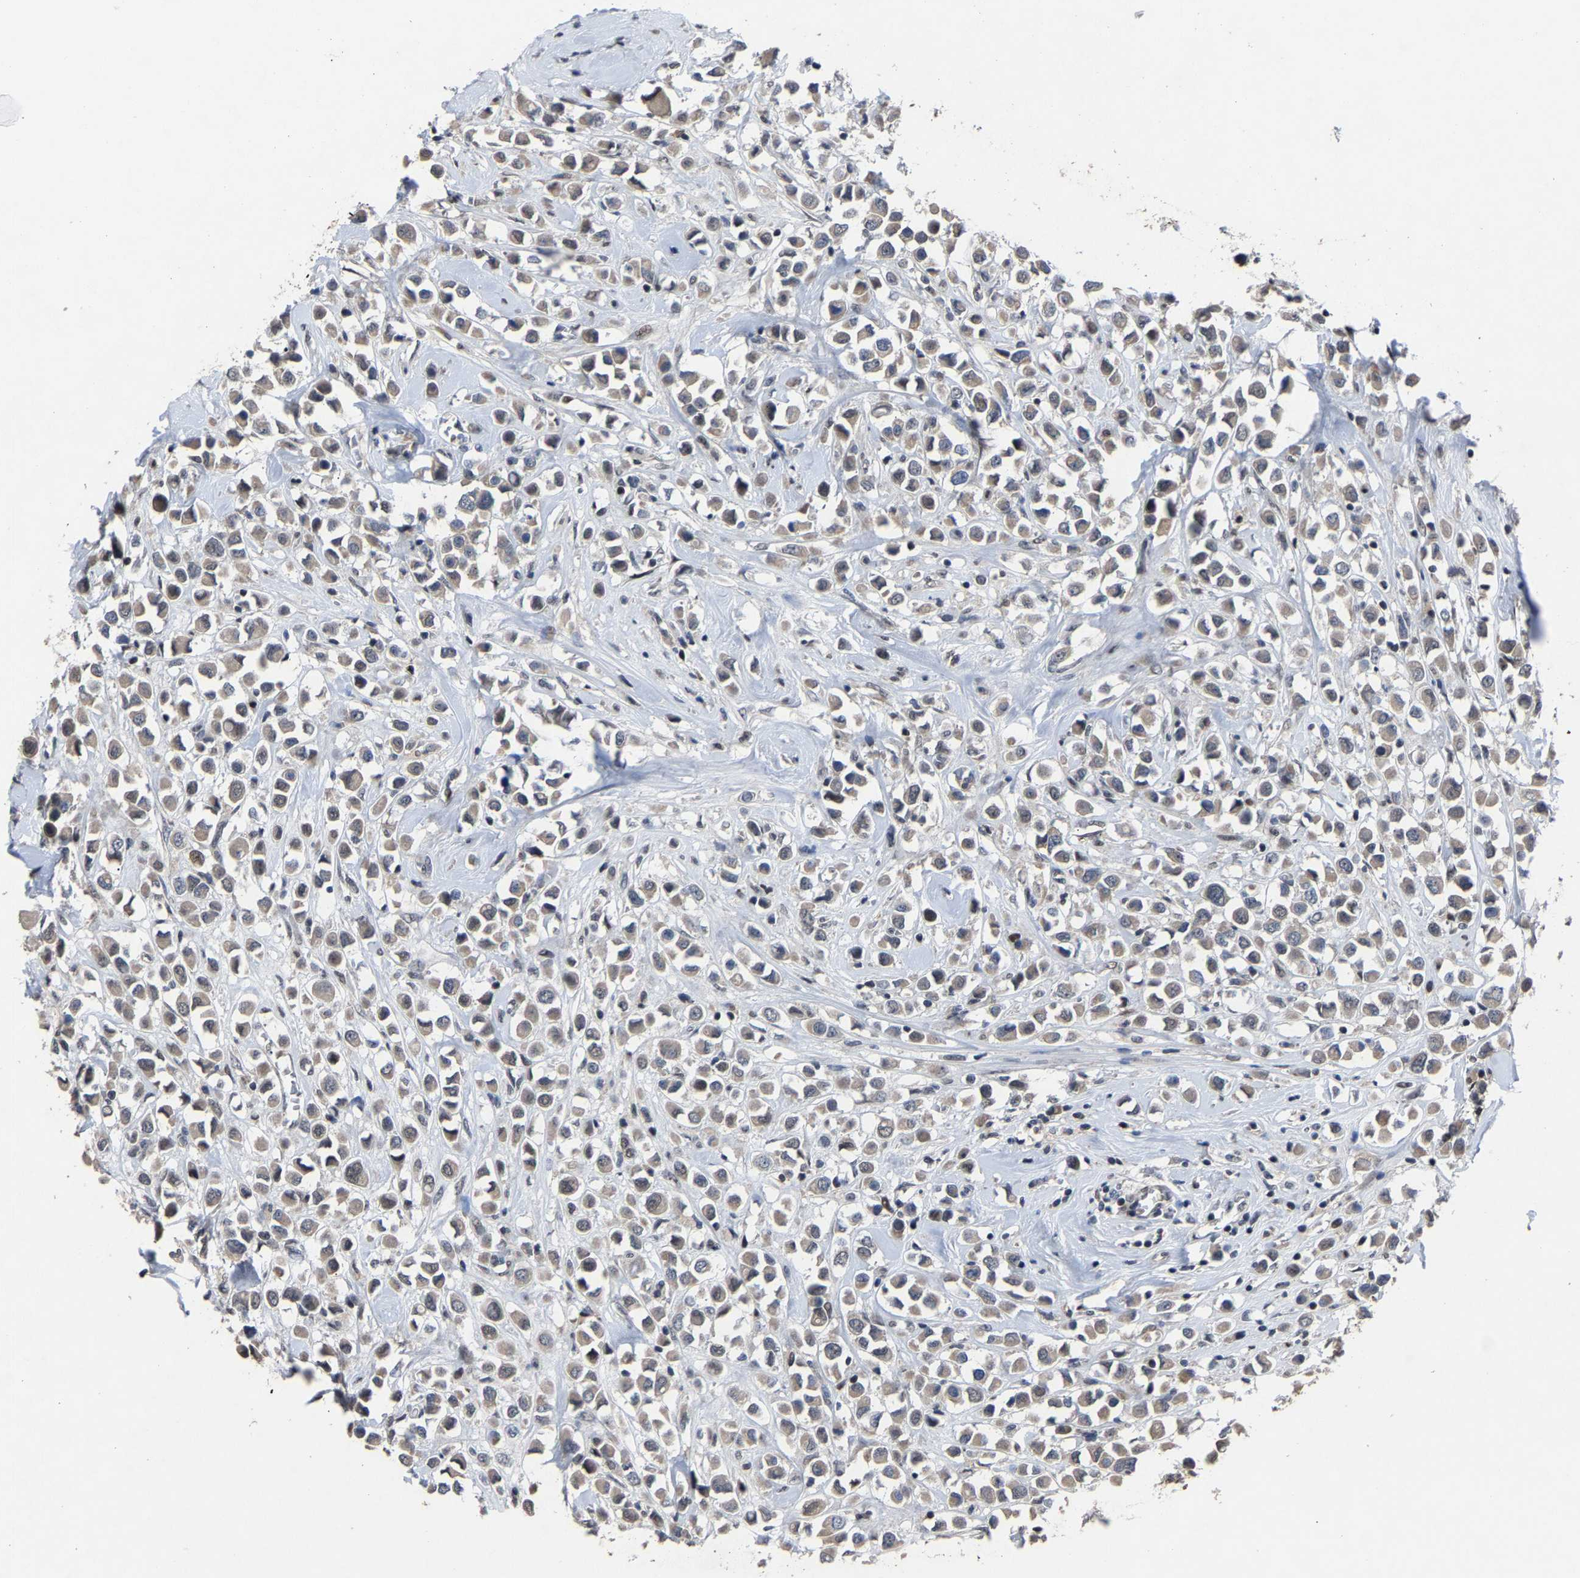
{"staining": {"intensity": "weak", "quantity": ">75%", "location": "cytoplasmic/membranous"}, "tissue": "breast cancer", "cell_type": "Tumor cells", "image_type": "cancer", "snomed": [{"axis": "morphology", "description": "Duct carcinoma"}, {"axis": "topography", "description": "Breast"}], "caption": "DAB immunohistochemical staining of breast cancer (invasive ductal carcinoma) displays weak cytoplasmic/membranous protein staining in approximately >75% of tumor cells.", "gene": "LSM8", "patient": {"sex": "female", "age": 61}}